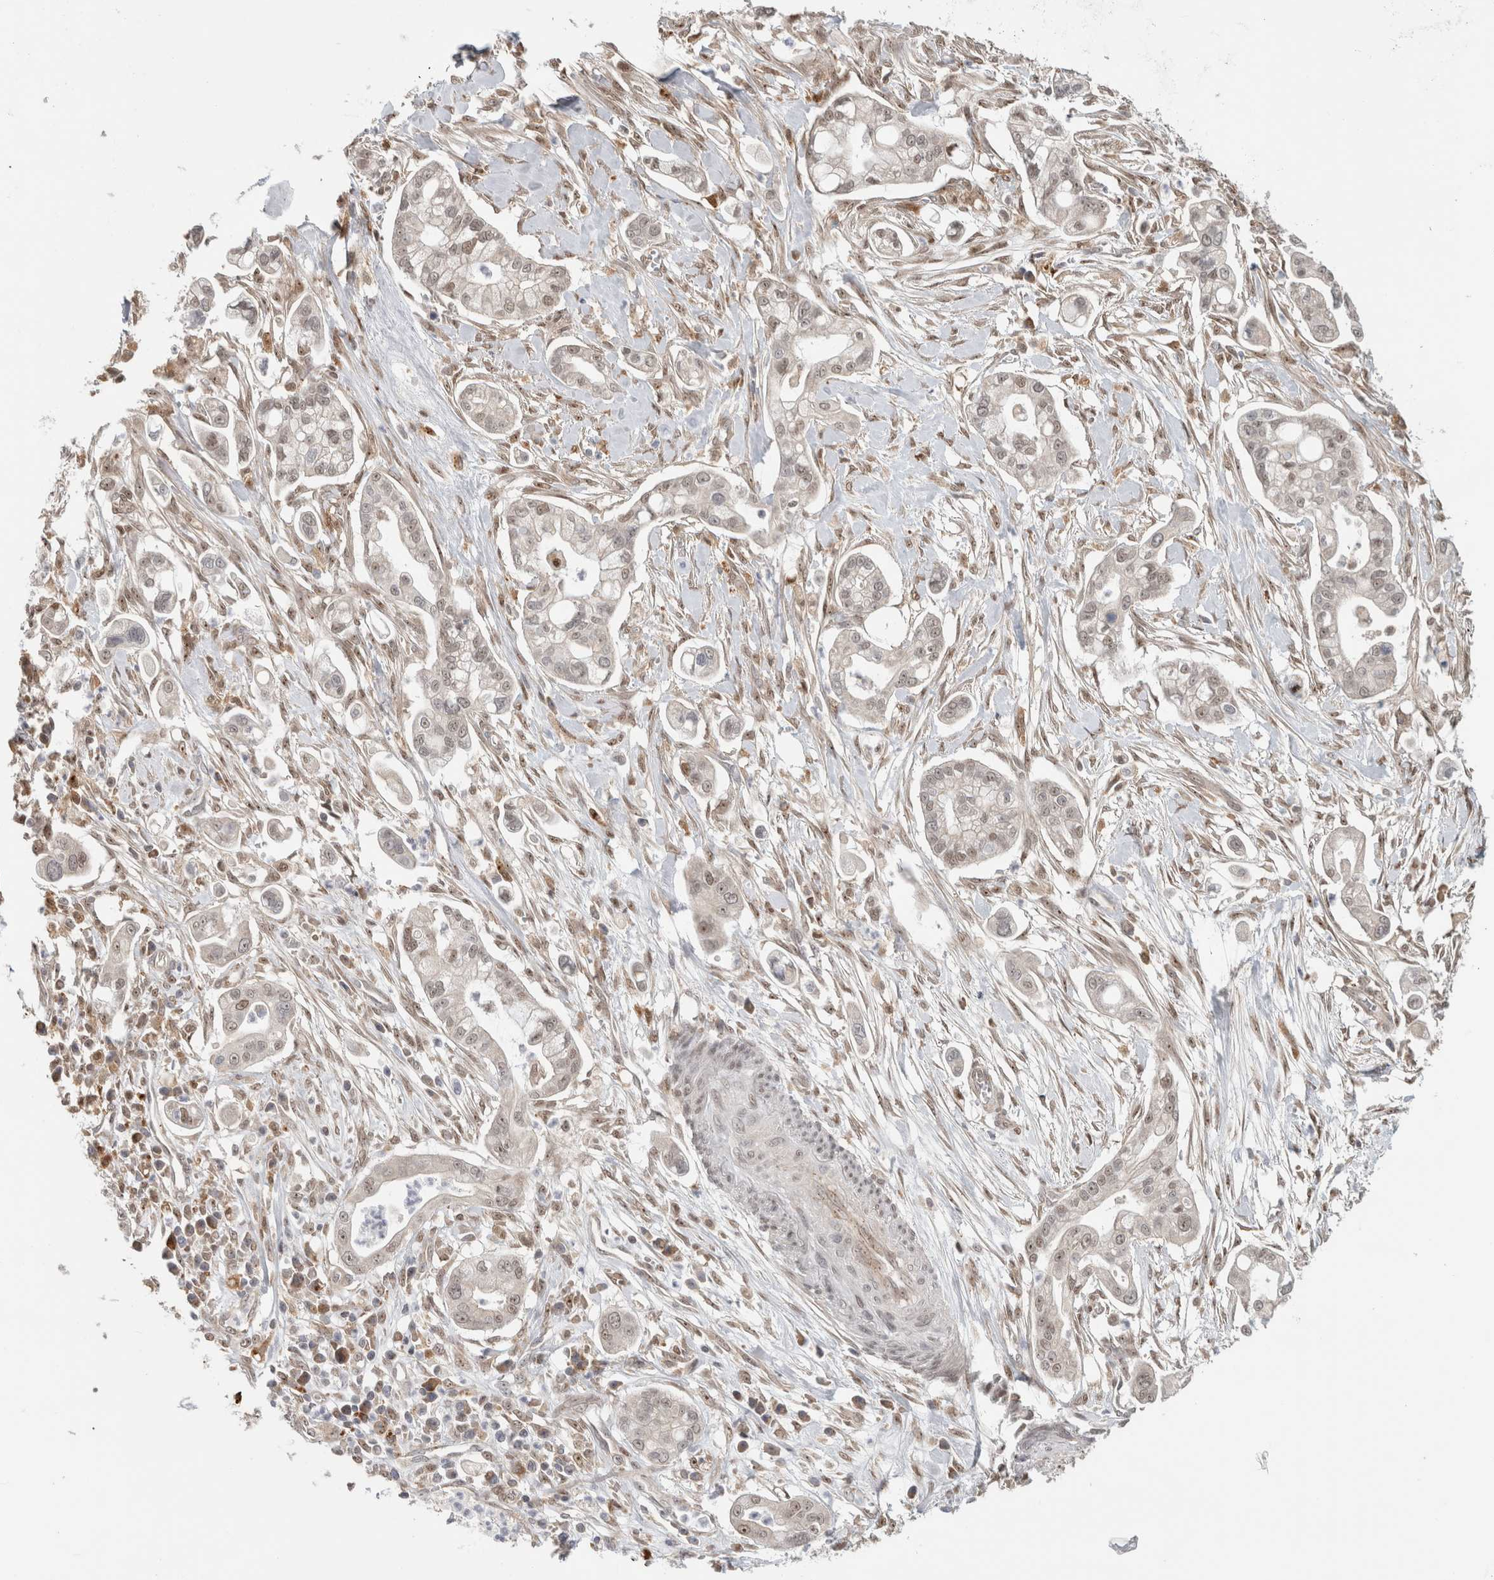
{"staining": {"intensity": "weak", "quantity": ">75%", "location": "nuclear"}, "tissue": "pancreatic cancer", "cell_type": "Tumor cells", "image_type": "cancer", "snomed": [{"axis": "morphology", "description": "Adenocarcinoma, NOS"}, {"axis": "topography", "description": "Pancreas"}], "caption": "Pancreatic cancer stained with a protein marker reveals weak staining in tumor cells.", "gene": "NAB2", "patient": {"sex": "male", "age": 68}}